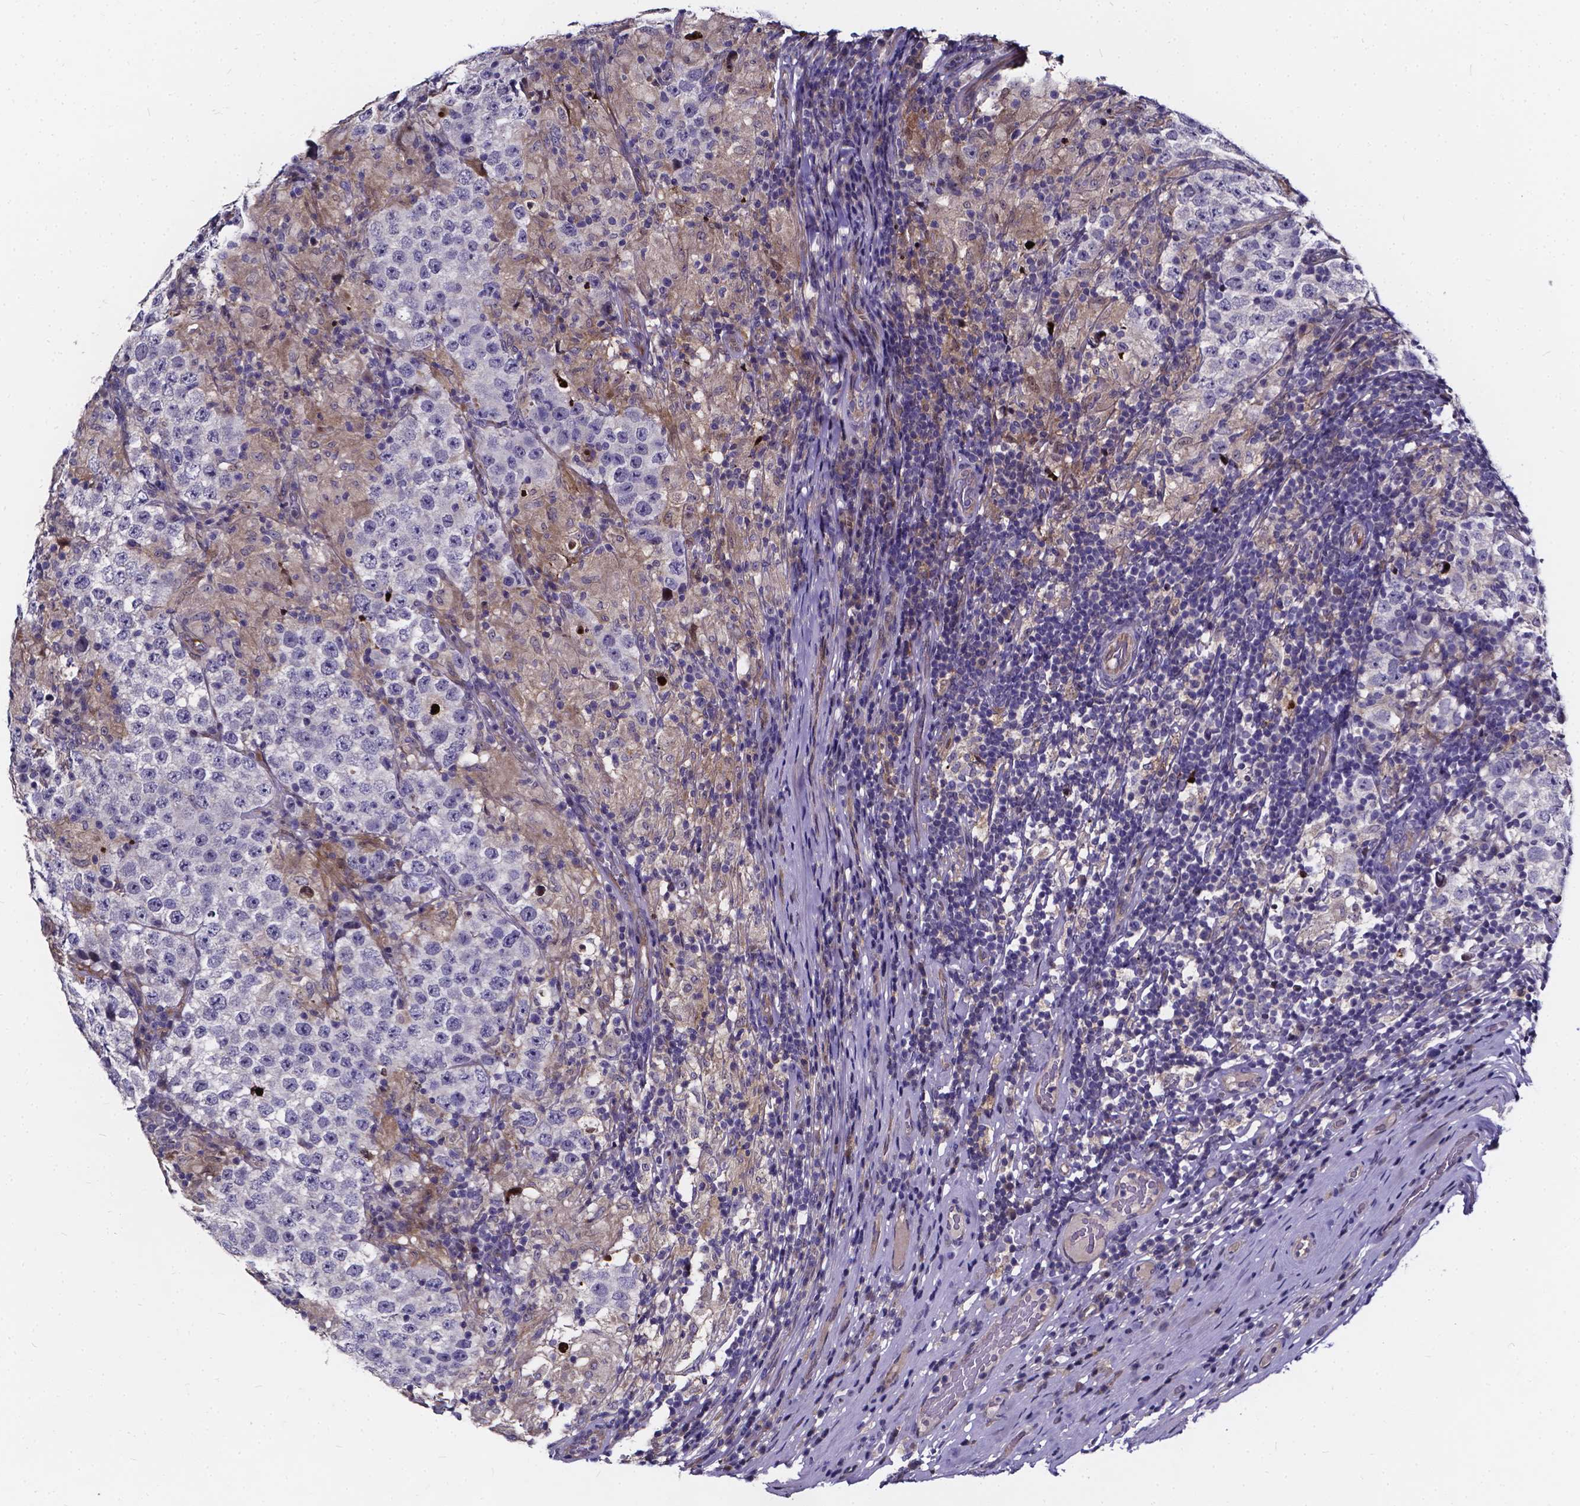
{"staining": {"intensity": "negative", "quantity": "none", "location": "none"}, "tissue": "testis cancer", "cell_type": "Tumor cells", "image_type": "cancer", "snomed": [{"axis": "morphology", "description": "Seminoma, NOS"}, {"axis": "morphology", "description": "Carcinoma, Embryonal, NOS"}, {"axis": "topography", "description": "Testis"}], "caption": "Immunohistochemistry of human testis cancer reveals no positivity in tumor cells.", "gene": "SOWAHA", "patient": {"sex": "male", "age": 41}}